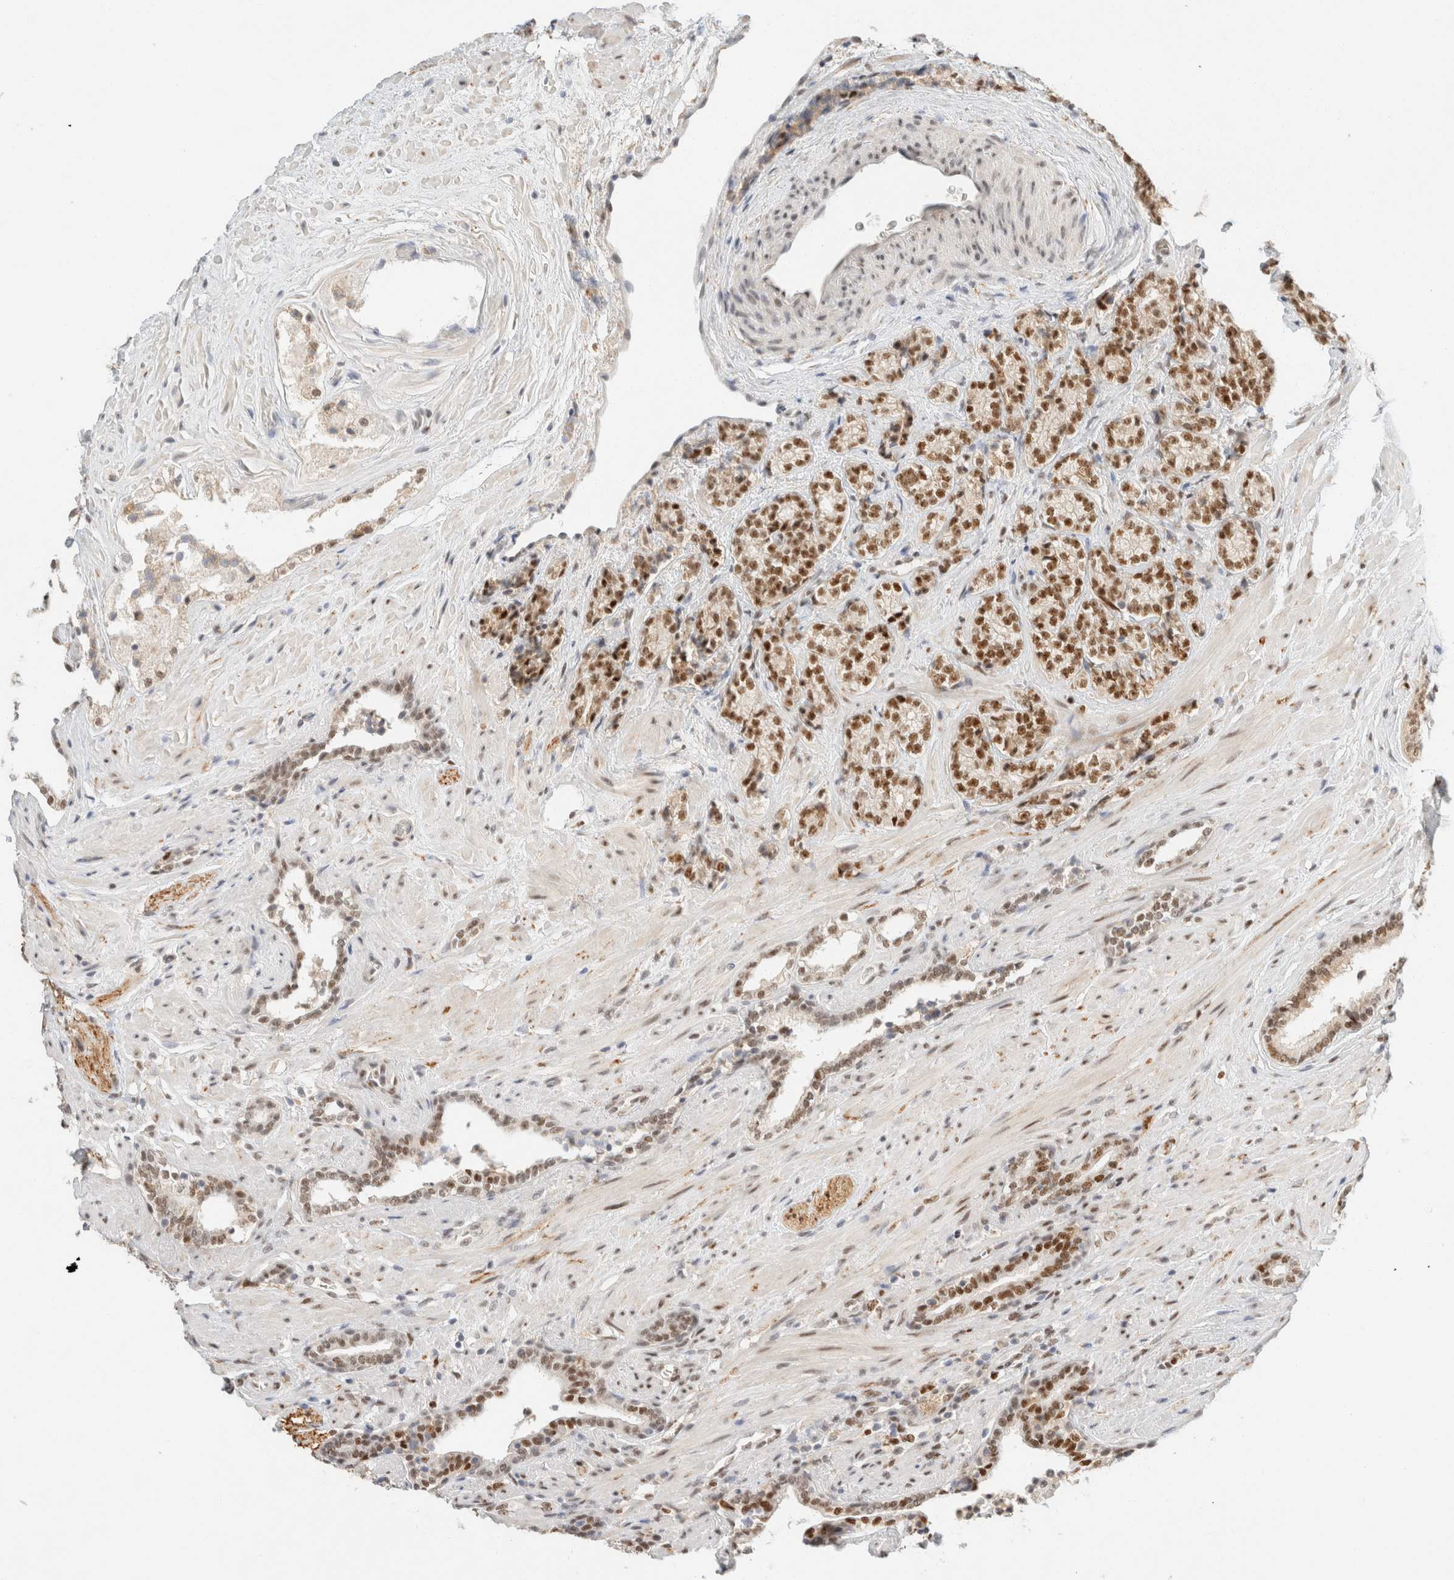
{"staining": {"intensity": "moderate", "quantity": ">75%", "location": "nuclear"}, "tissue": "prostate cancer", "cell_type": "Tumor cells", "image_type": "cancer", "snomed": [{"axis": "morphology", "description": "Adenocarcinoma, High grade"}, {"axis": "topography", "description": "Prostate"}], "caption": "Brown immunohistochemical staining in human prostate cancer shows moderate nuclear staining in about >75% of tumor cells. Immunohistochemistry (ihc) stains the protein of interest in brown and the nuclei are stained blue.", "gene": "ZNF768", "patient": {"sex": "male", "age": 71}}